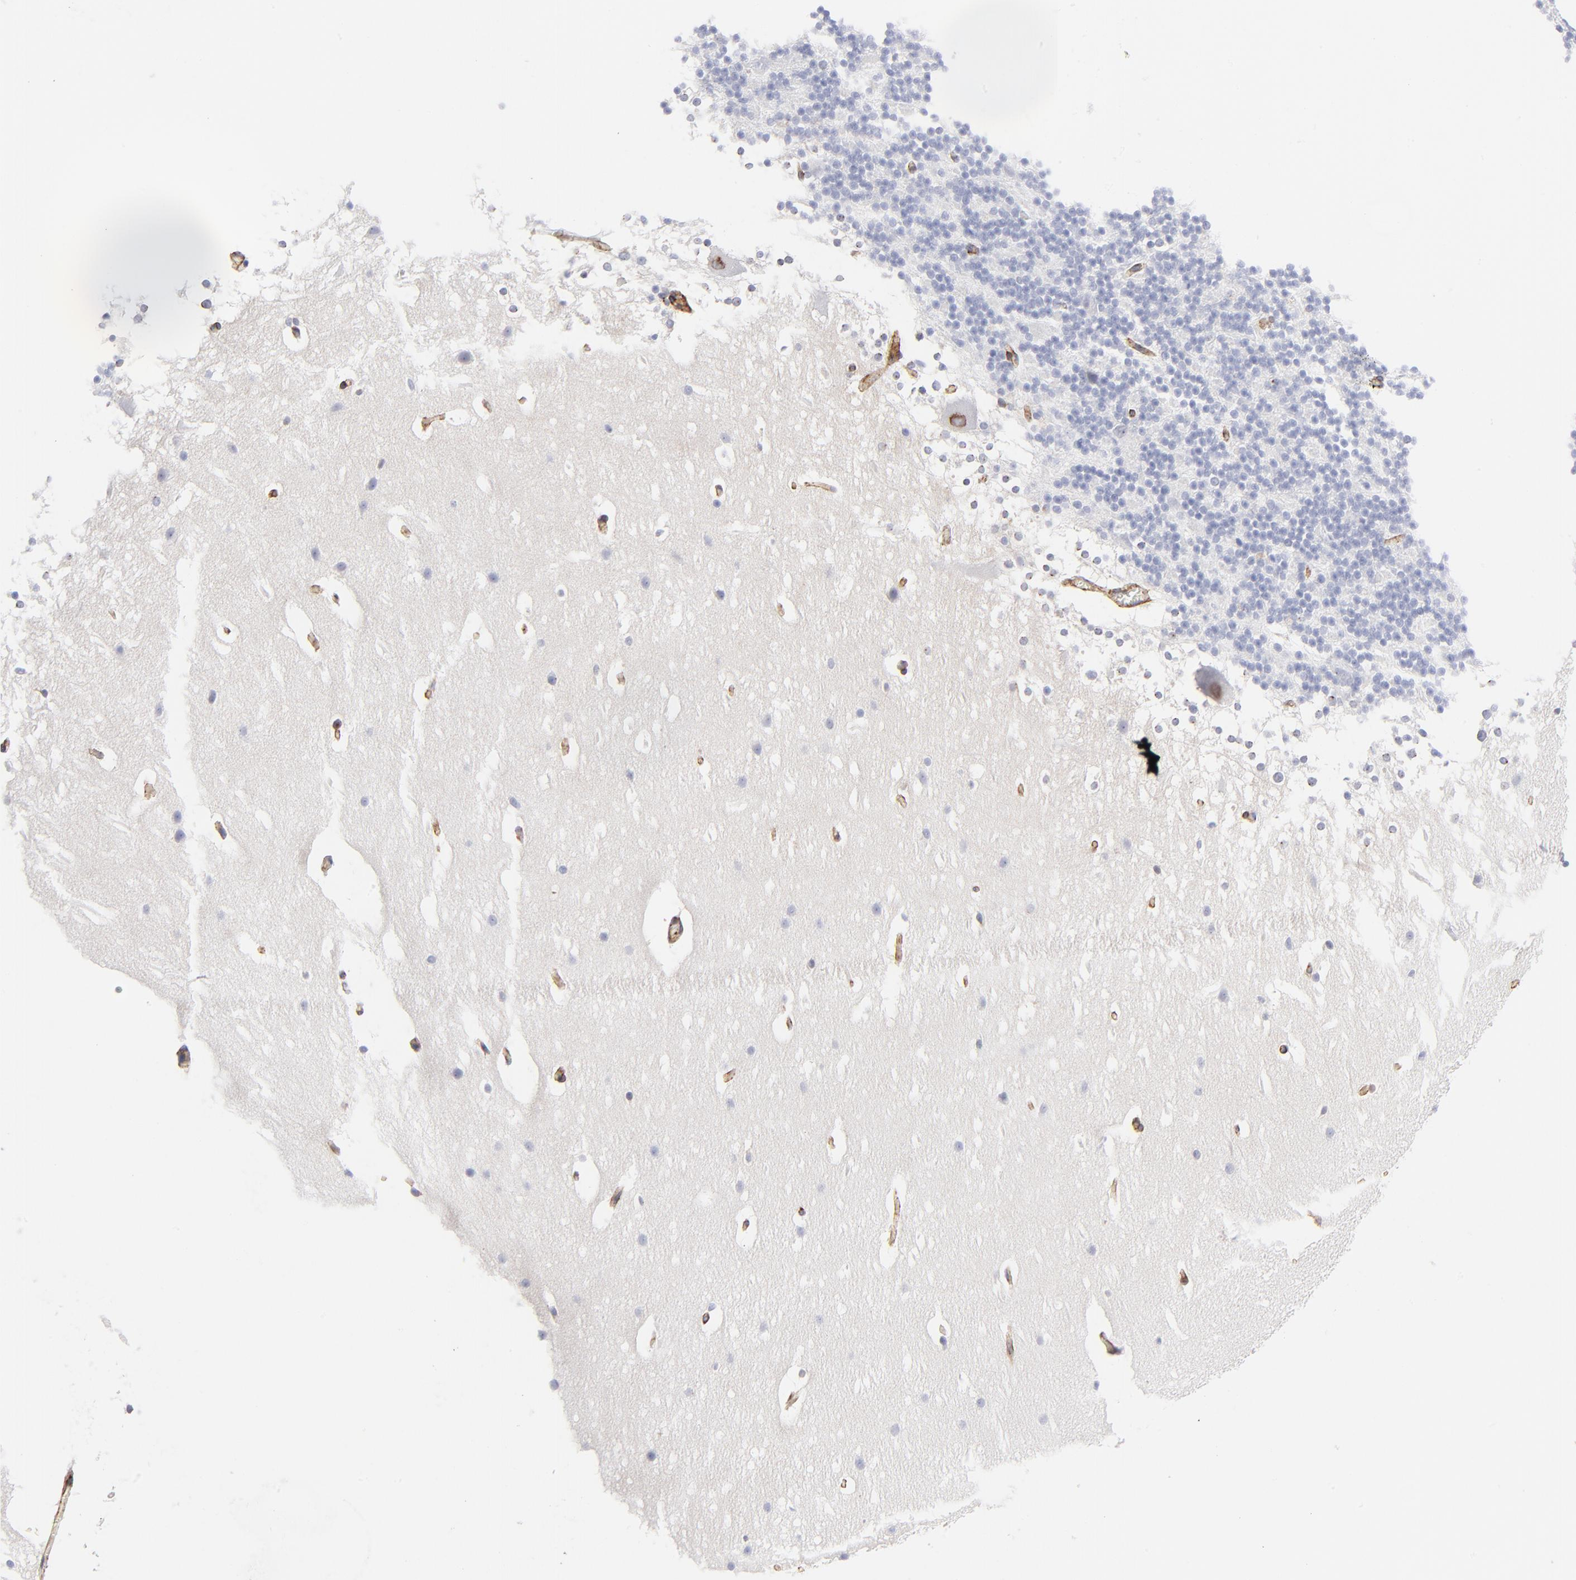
{"staining": {"intensity": "negative", "quantity": "none", "location": "none"}, "tissue": "cerebellum", "cell_type": "Cells in granular layer", "image_type": "normal", "snomed": [{"axis": "morphology", "description": "Normal tissue, NOS"}, {"axis": "topography", "description": "Cerebellum"}], "caption": "This is an IHC histopathology image of unremarkable cerebellum. There is no positivity in cells in granular layer.", "gene": "PDGFRB", "patient": {"sex": "female", "age": 19}}